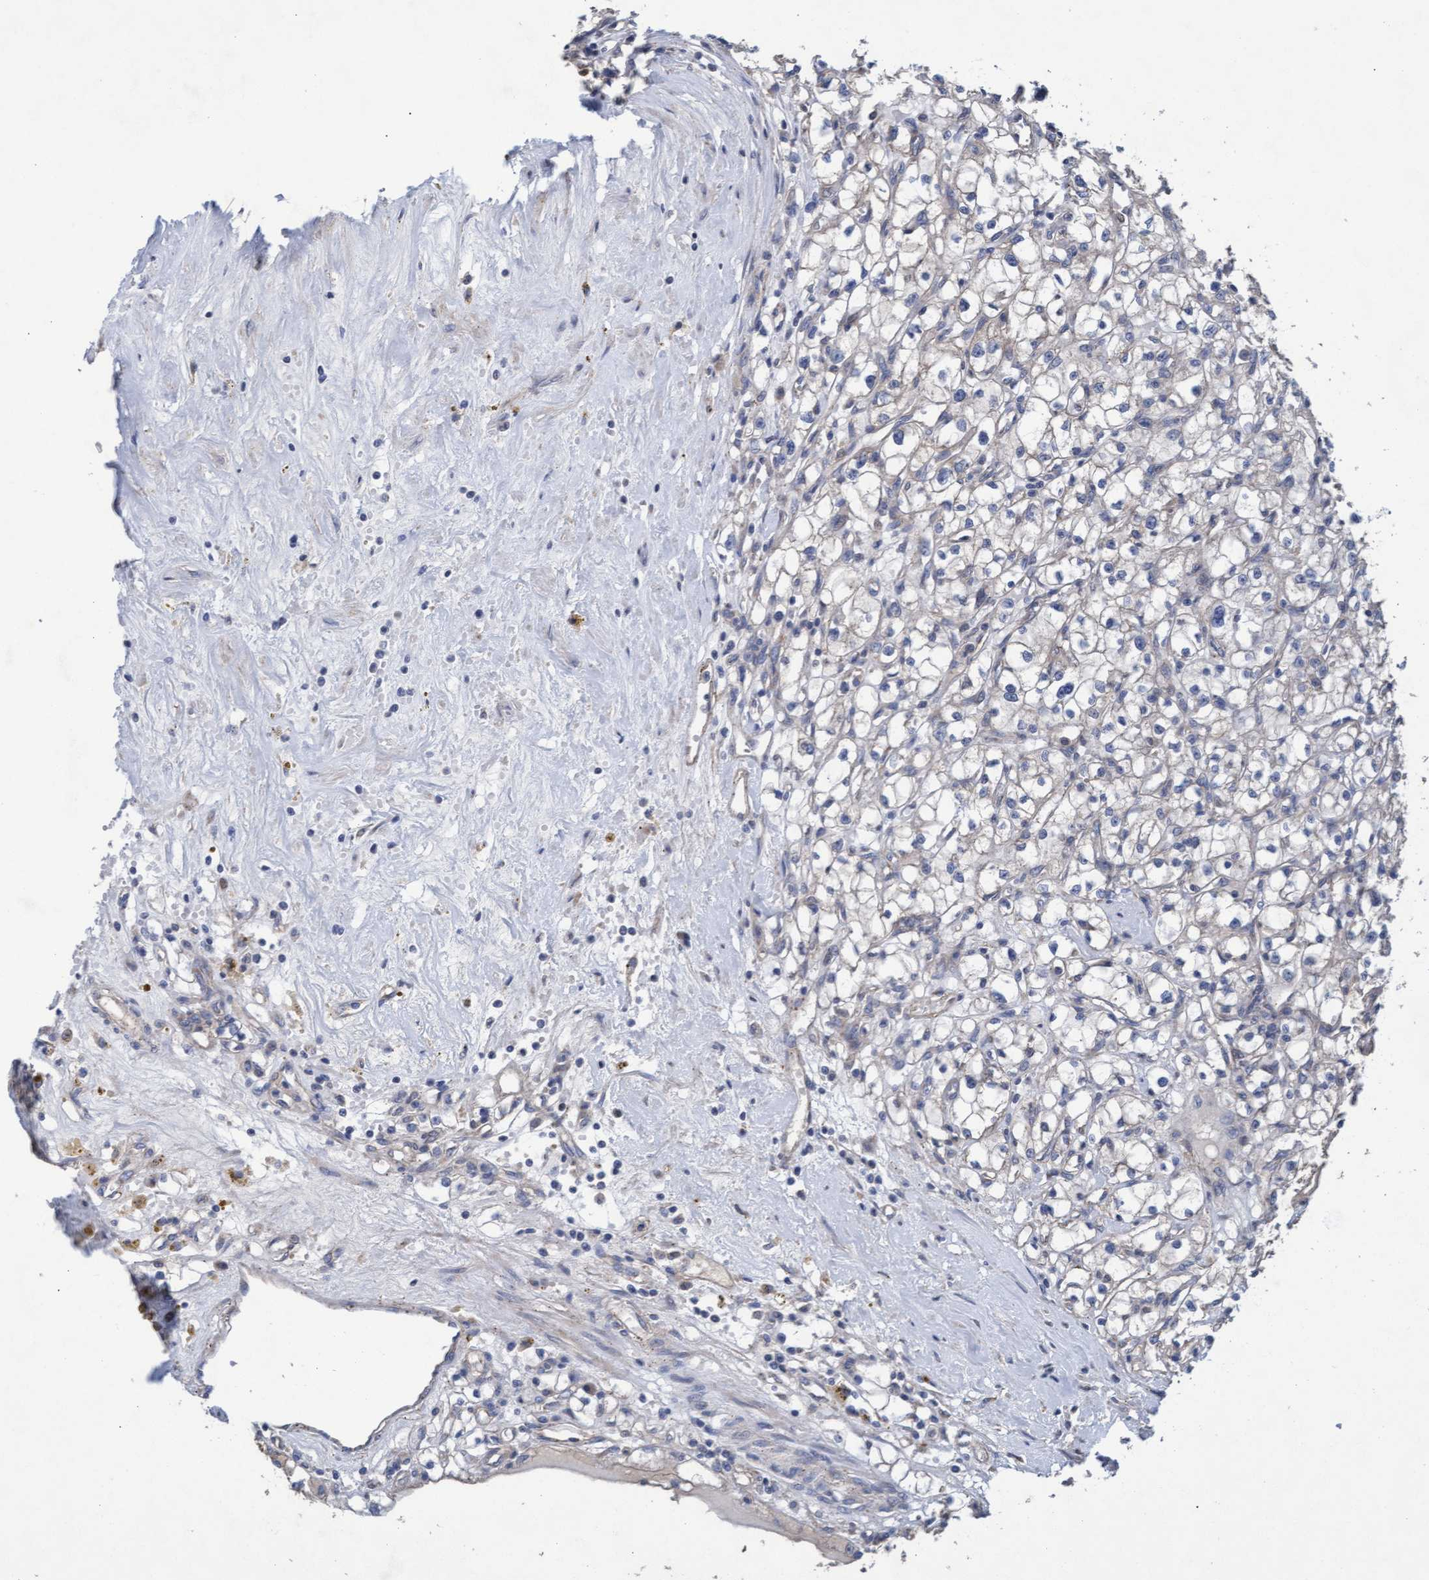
{"staining": {"intensity": "negative", "quantity": "none", "location": "none"}, "tissue": "renal cancer", "cell_type": "Tumor cells", "image_type": "cancer", "snomed": [{"axis": "morphology", "description": "Adenocarcinoma, NOS"}, {"axis": "topography", "description": "Kidney"}], "caption": "The IHC image has no significant staining in tumor cells of renal adenocarcinoma tissue.", "gene": "MRPL38", "patient": {"sex": "male", "age": 56}}